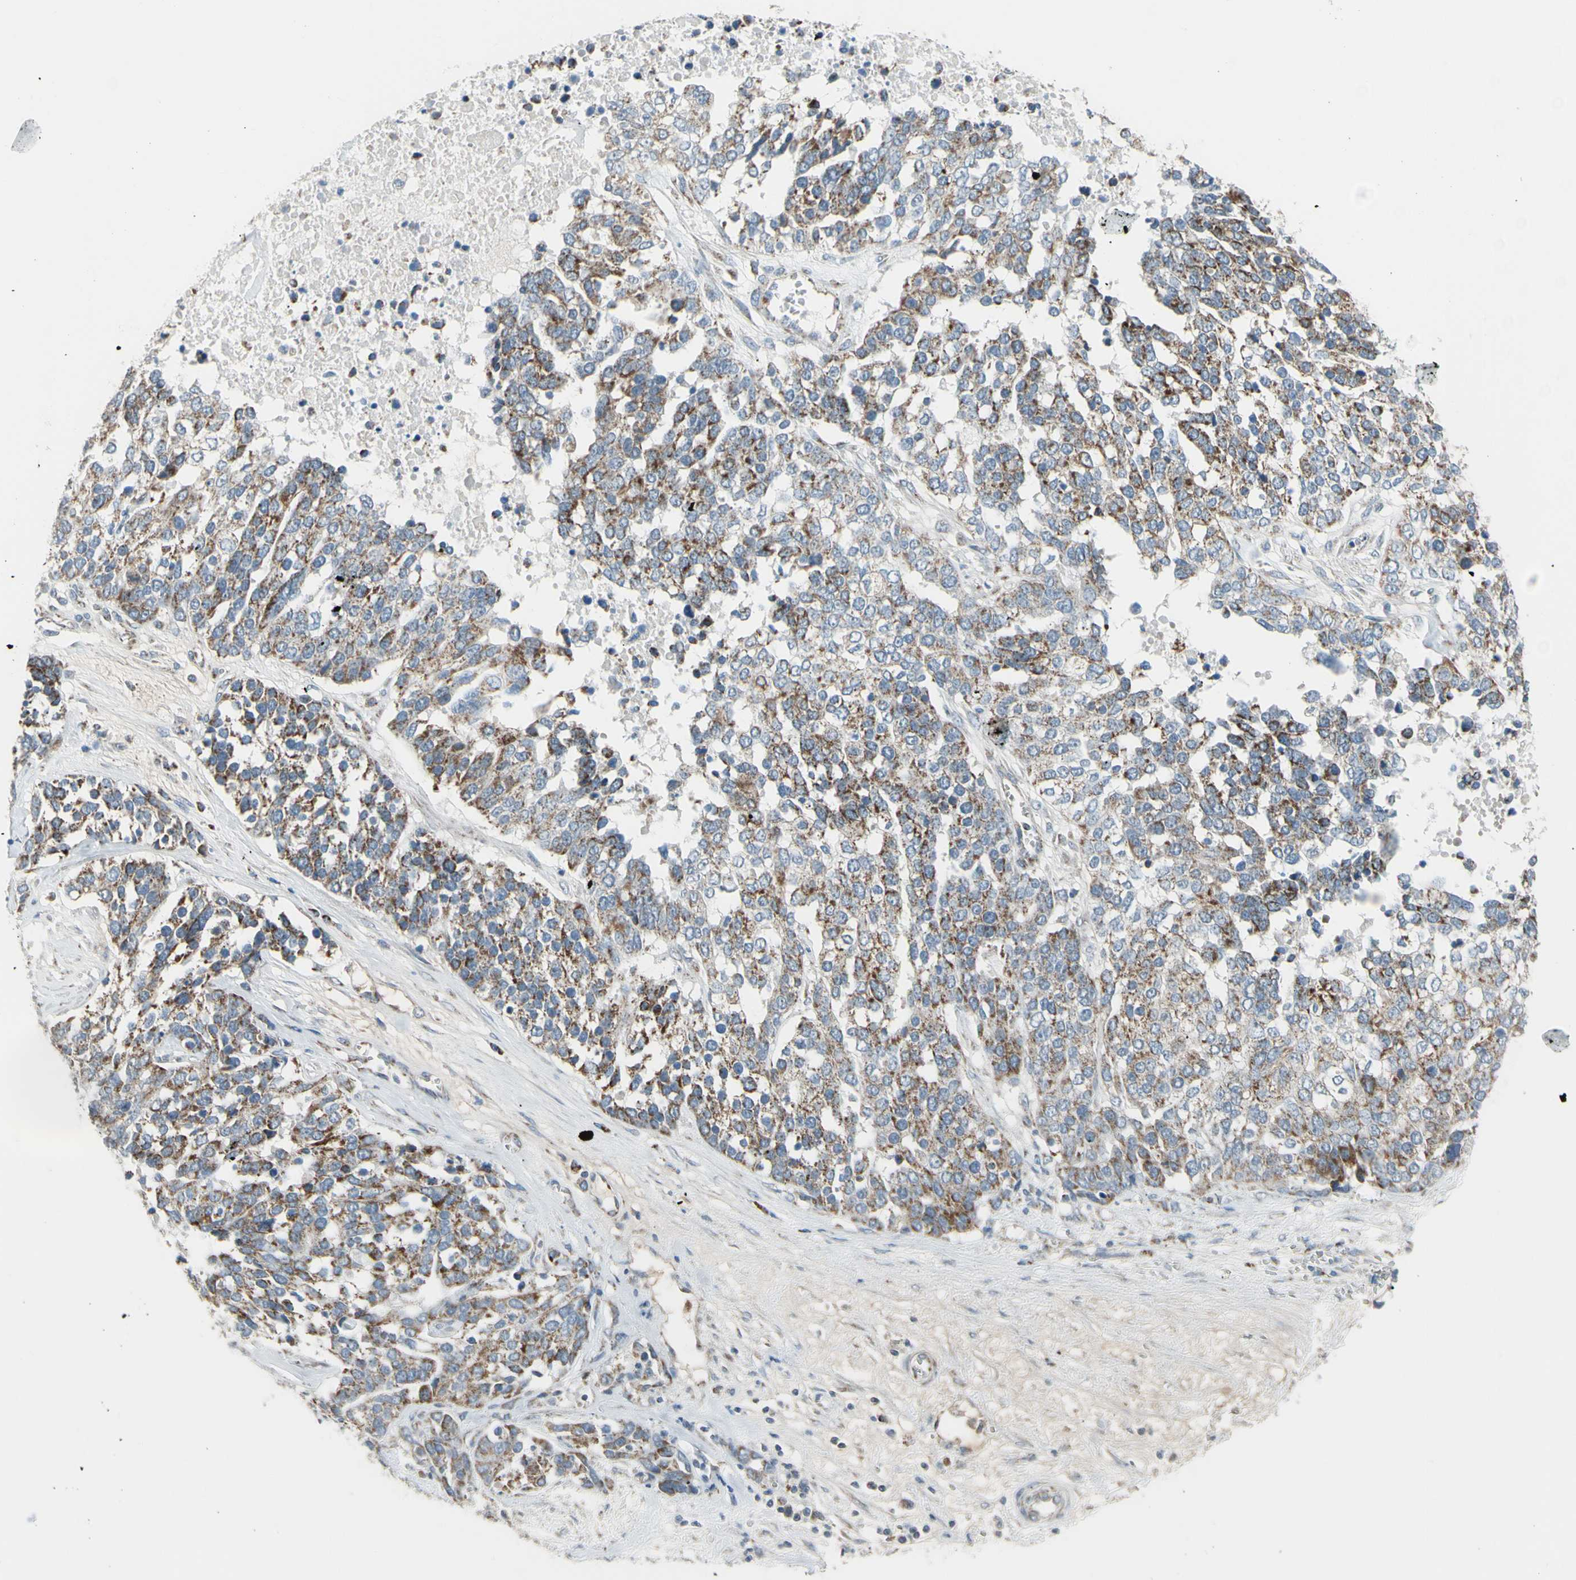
{"staining": {"intensity": "moderate", "quantity": "25%-75%", "location": "cytoplasmic/membranous"}, "tissue": "ovarian cancer", "cell_type": "Tumor cells", "image_type": "cancer", "snomed": [{"axis": "morphology", "description": "Cystadenocarcinoma, serous, NOS"}, {"axis": "topography", "description": "Ovary"}], "caption": "A histopathology image of ovarian cancer (serous cystadenocarcinoma) stained for a protein exhibits moderate cytoplasmic/membranous brown staining in tumor cells.", "gene": "FAM171B", "patient": {"sex": "female", "age": 44}}